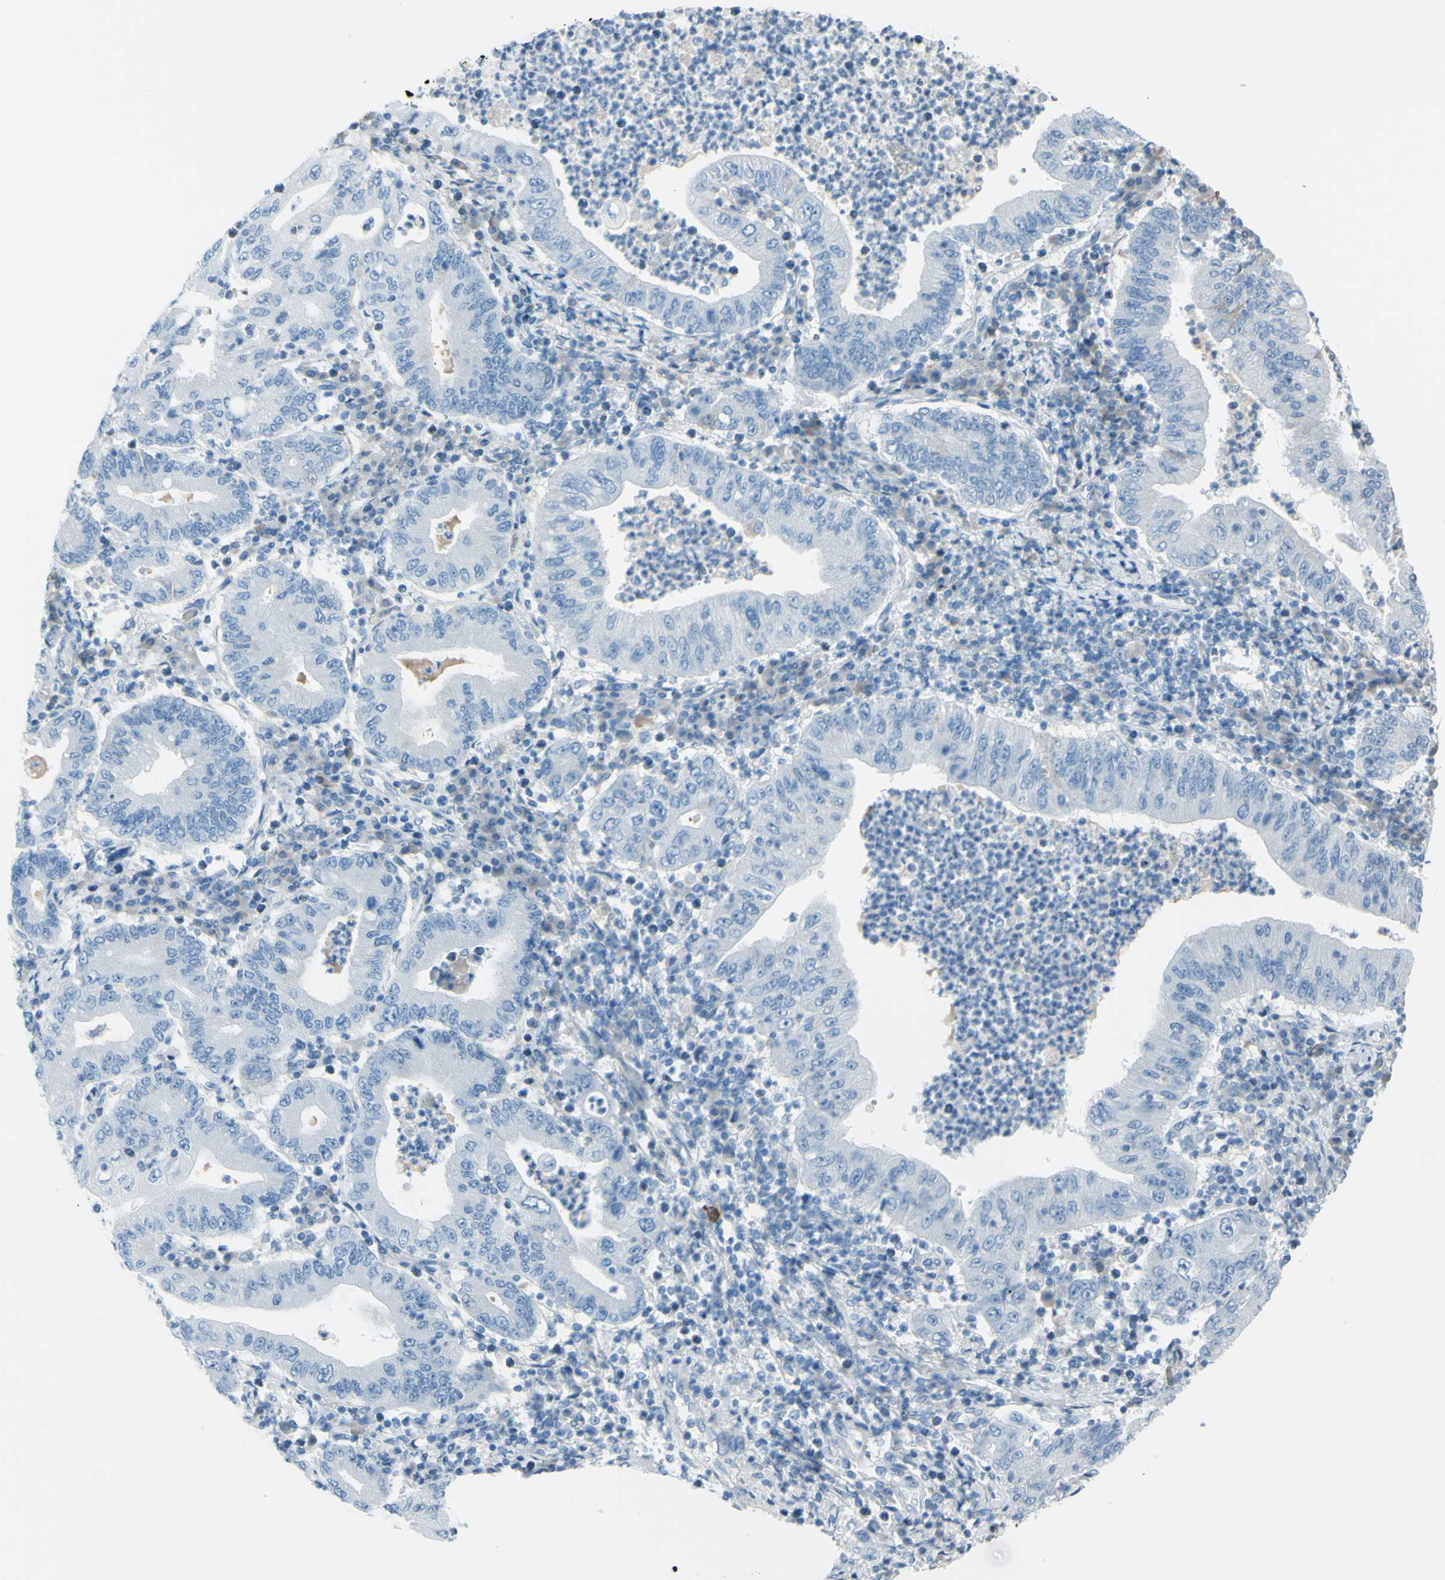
{"staining": {"intensity": "negative", "quantity": "none", "location": "none"}, "tissue": "stomach cancer", "cell_type": "Tumor cells", "image_type": "cancer", "snomed": [{"axis": "morphology", "description": "Normal tissue, NOS"}, {"axis": "morphology", "description": "Adenocarcinoma, NOS"}, {"axis": "topography", "description": "Esophagus"}, {"axis": "topography", "description": "Stomach, upper"}, {"axis": "topography", "description": "Peripheral nerve tissue"}], "caption": "DAB (3,3'-diaminobenzidine) immunohistochemical staining of stomach cancer demonstrates no significant staining in tumor cells. (DAB (3,3'-diaminobenzidine) IHC with hematoxylin counter stain).", "gene": "TFPI2", "patient": {"sex": "male", "age": 62}}